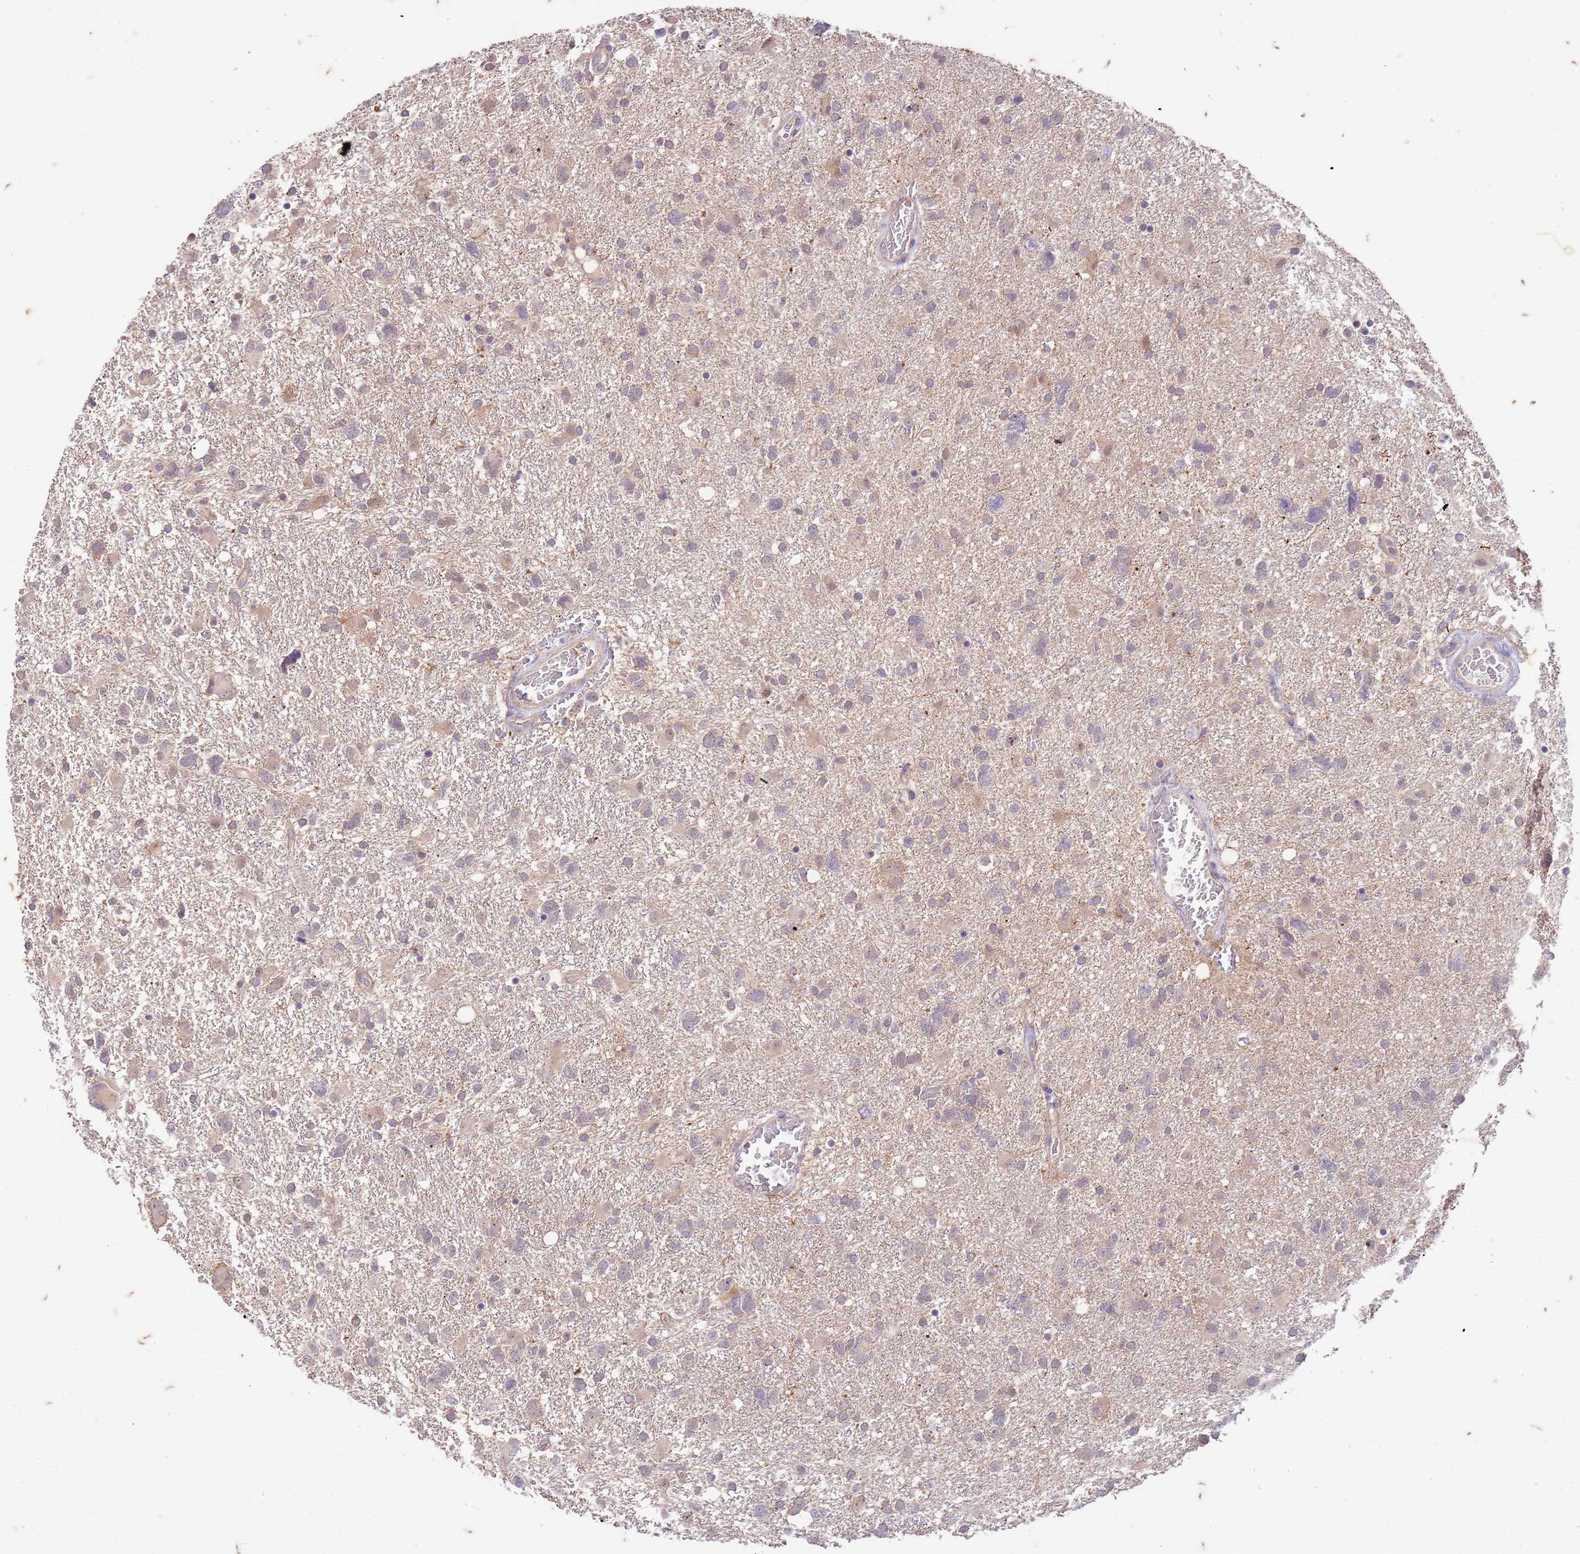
{"staining": {"intensity": "weak", "quantity": "25%-75%", "location": "cytoplasmic/membranous"}, "tissue": "glioma", "cell_type": "Tumor cells", "image_type": "cancer", "snomed": [{"axis": "morphology", "description": "Glioma, malignant, High grade"}, {"axis": "topography", "description": "Brain"}], "caption": "About 25%-75% of tumor cells in human high-grade glioma (malignant) reveal weak cytoplasmic/membranous protein positivity as visualized by brown immunohistochemical staining.", "gene": "RAPGEF3", "patient": {"sex": "male", "age": 61}}